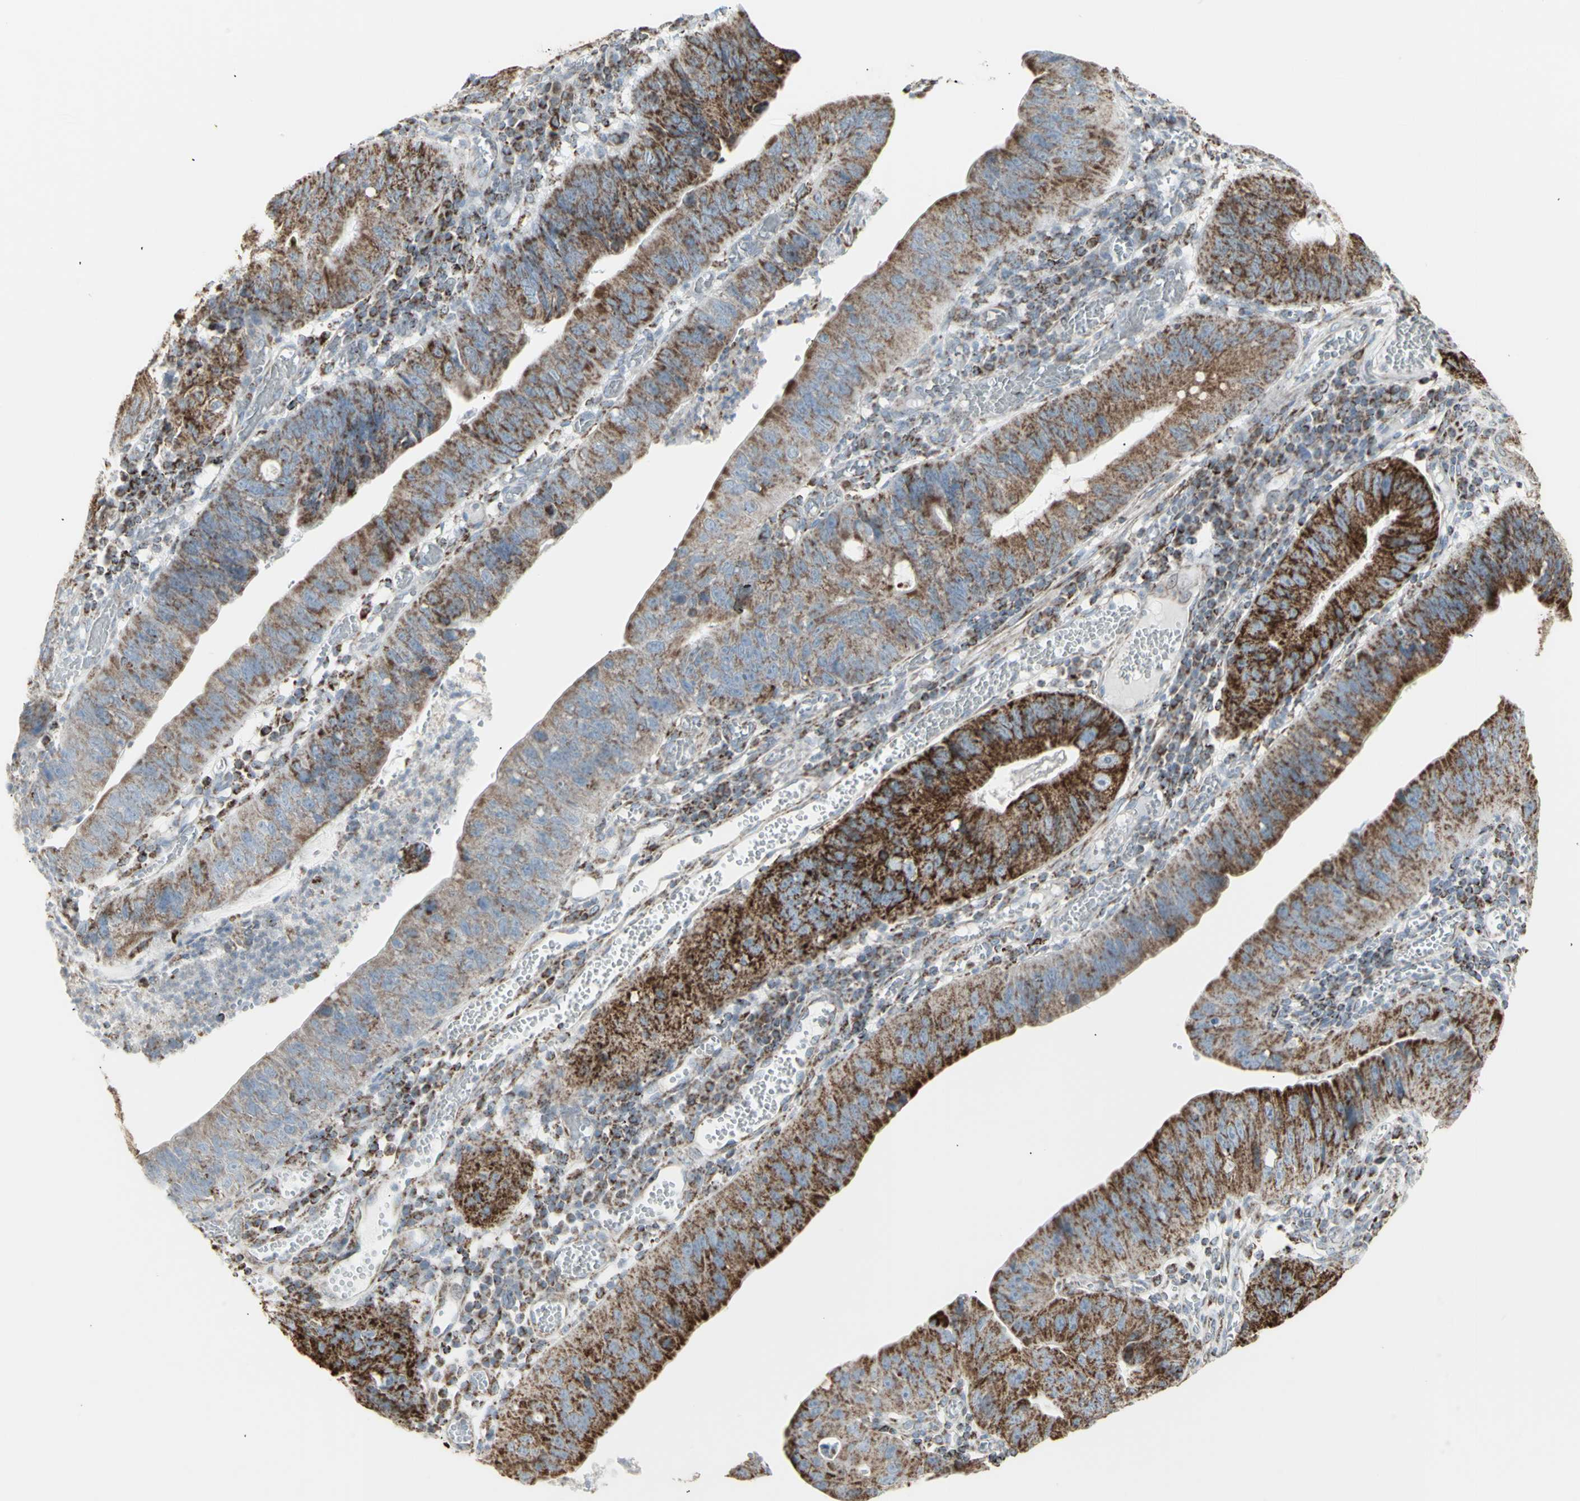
{"staining": {"intensity": "strong", "quantity": ">75%", "location": "cytoplasmic/membranous"}, "tissue": "stomach cancer", "cell_type": "Tumor cells", "image_type": "cancer", "snomed": [{"axis": "morphology", "description": "Adenocarcinoma, NOS"}, {"axis": "topography", "description": "Stomach"}], "caption": "A brown stain highlights strong cytoplasmic/membranous expression of a protein in stomach cancer (adenocarcinoma) tumor cells.", "gene": "PLGRKT", "patient": {"sex": "male", "age": 59}}